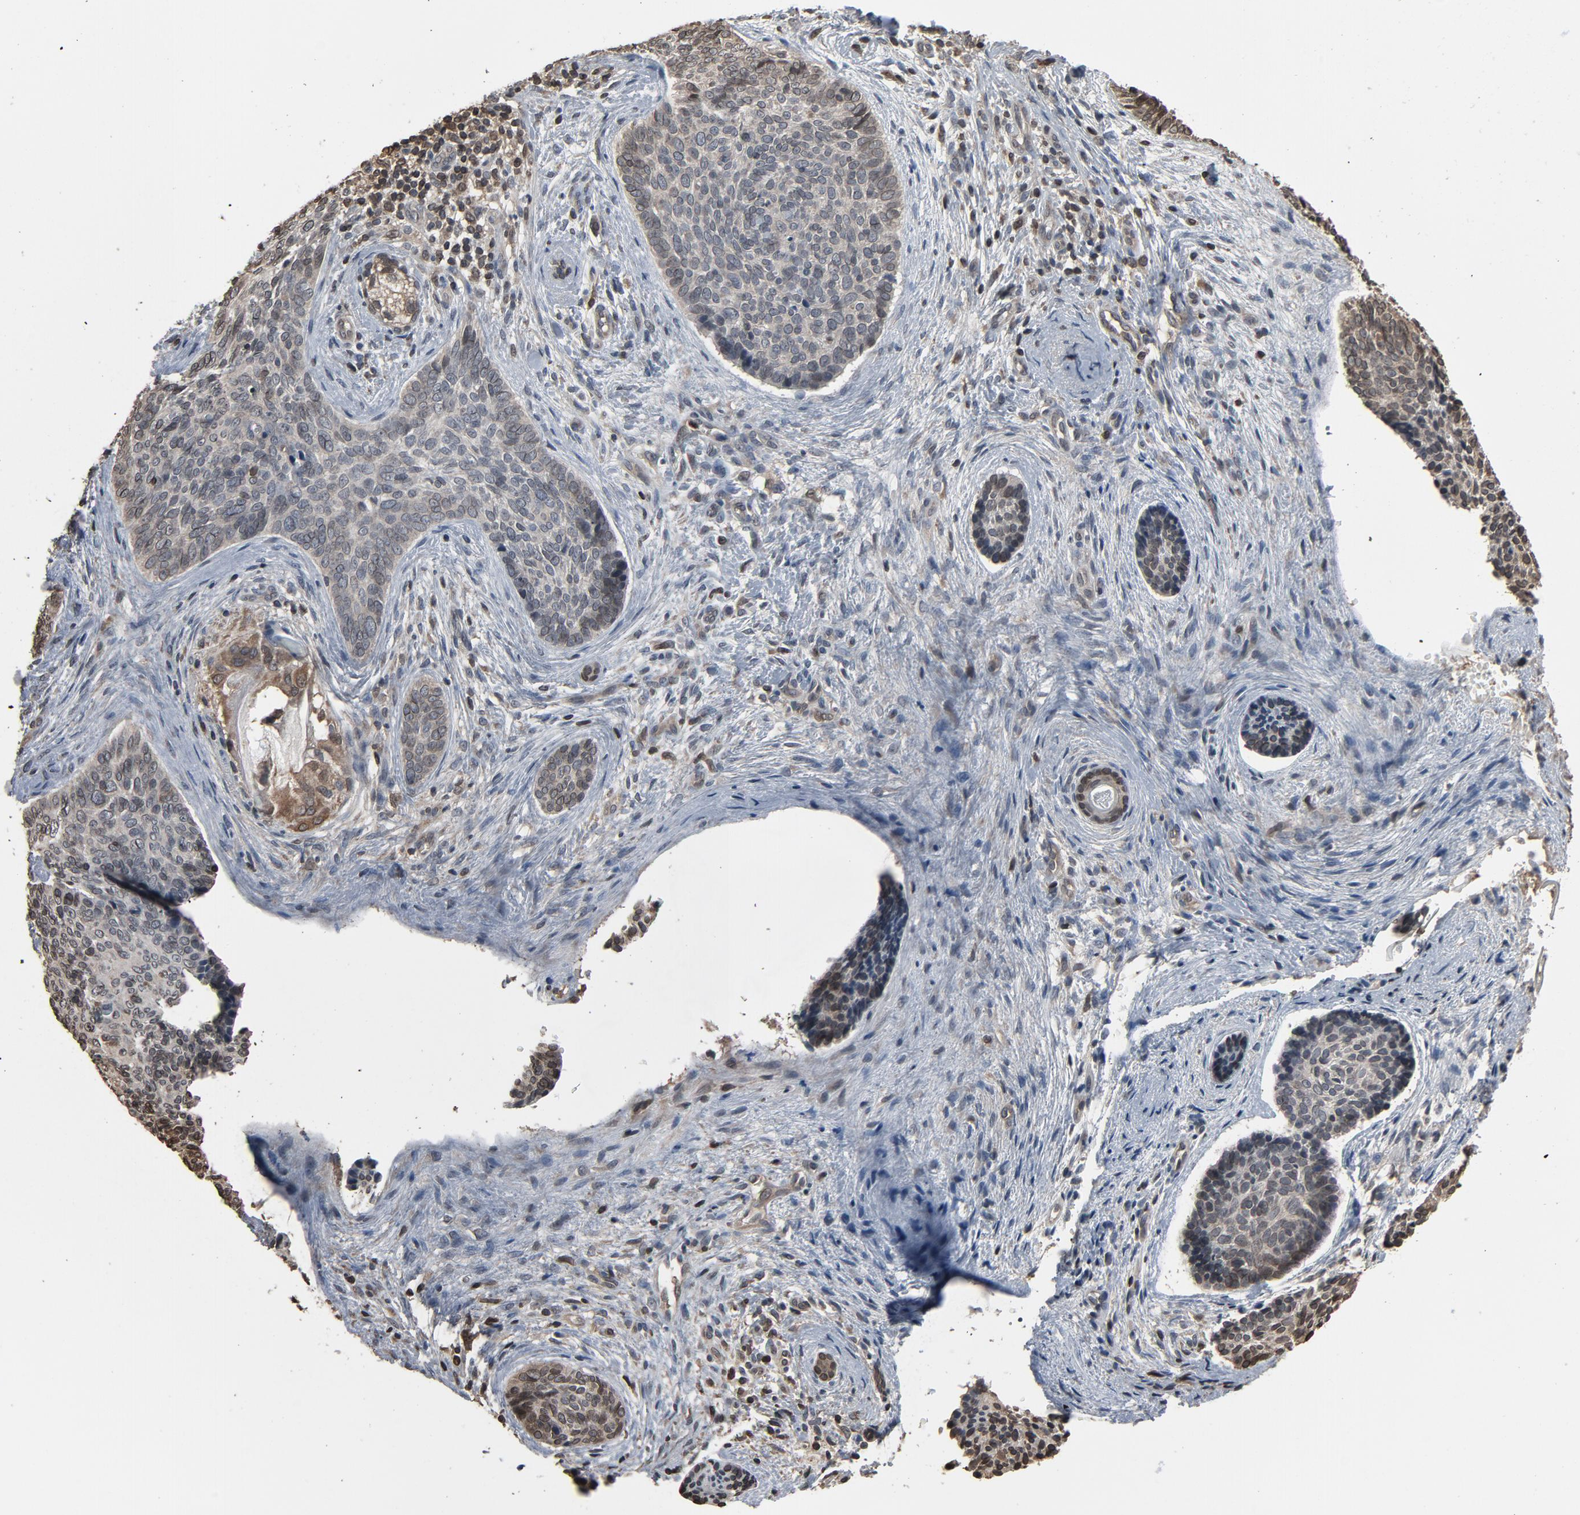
{"staining": {"intensity": "negative", "quantity": "none", "location": "none"}, "tissue": "skin cancer", "cell_type": "Tumor cells", "image_type": "cancer", "snomed": [{"axis": "morphology", "description": "Normal tissue, NOS"}, {"axis": "morphology", "description": "Basal cell carcinoma"}, {"axis": "topography", "description": "Skin"}], "caption": "Histopathology image shows no protein staining in tumor cells of skin basal cell carcinoma tissue. Brightfield microscopy of immunohistochemistry stained with DAB (brown) and hematoxylin (blue), captured at high magnification.", "gene": "UBE2D1", "patient": {"sex": "female", "age": 57}}